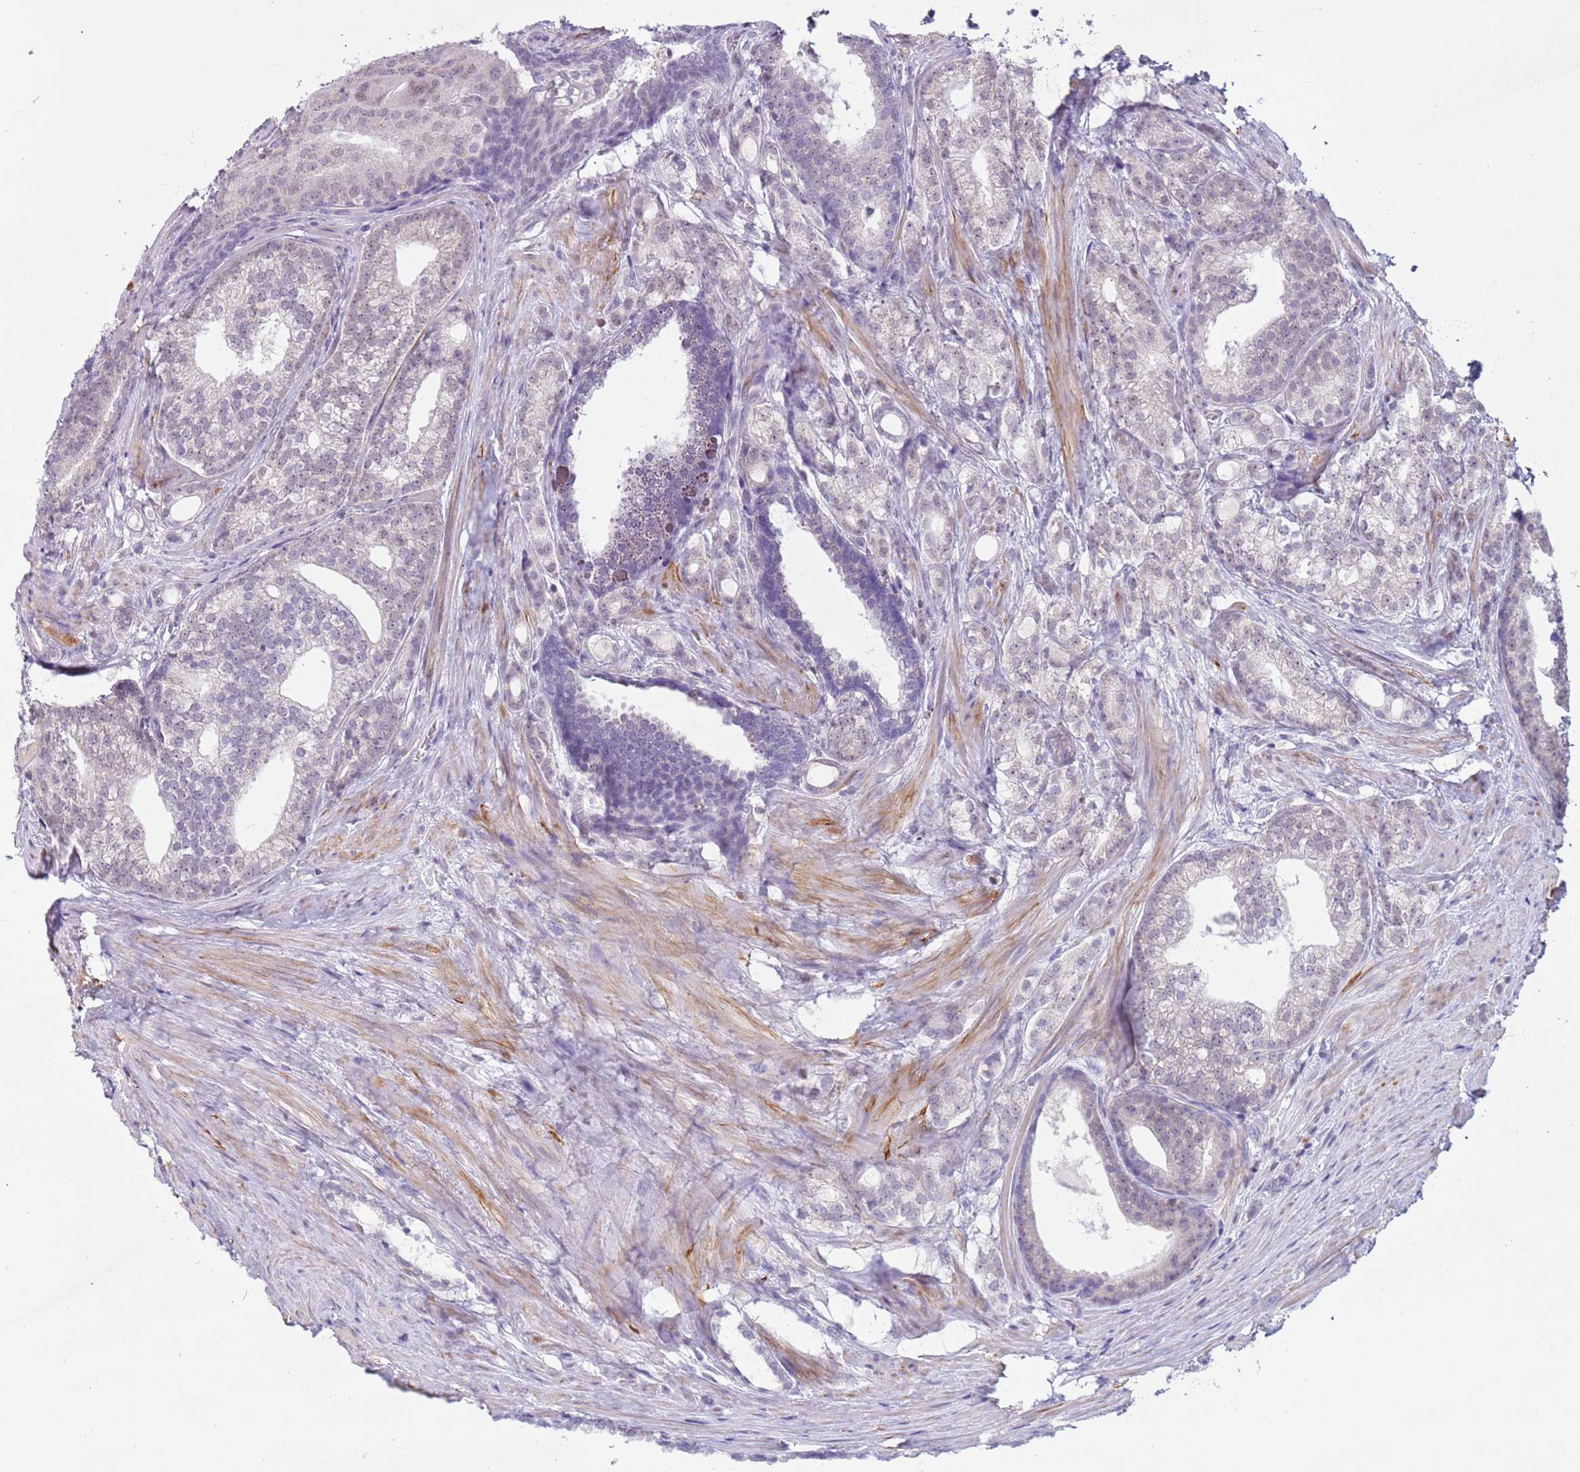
{"staining": {"intensity": "negative", "quantity": "none", "location": "none"}, "tissue": "prostate cancer", "cell_type": "Tumor cells", "image_type": "cancer", "snomed": [{"axis": "morphology", "description": "Adenocarcinoma, Low grade"}, {"axis": "topography", "description": "Prostate"}], "caption": "The histopathology image displays no staining of tumor cells in prostate low-grade adenocarcinoma.", "gene": "CDK2AP2", "patient": {"sex": "male", "age": 71}}